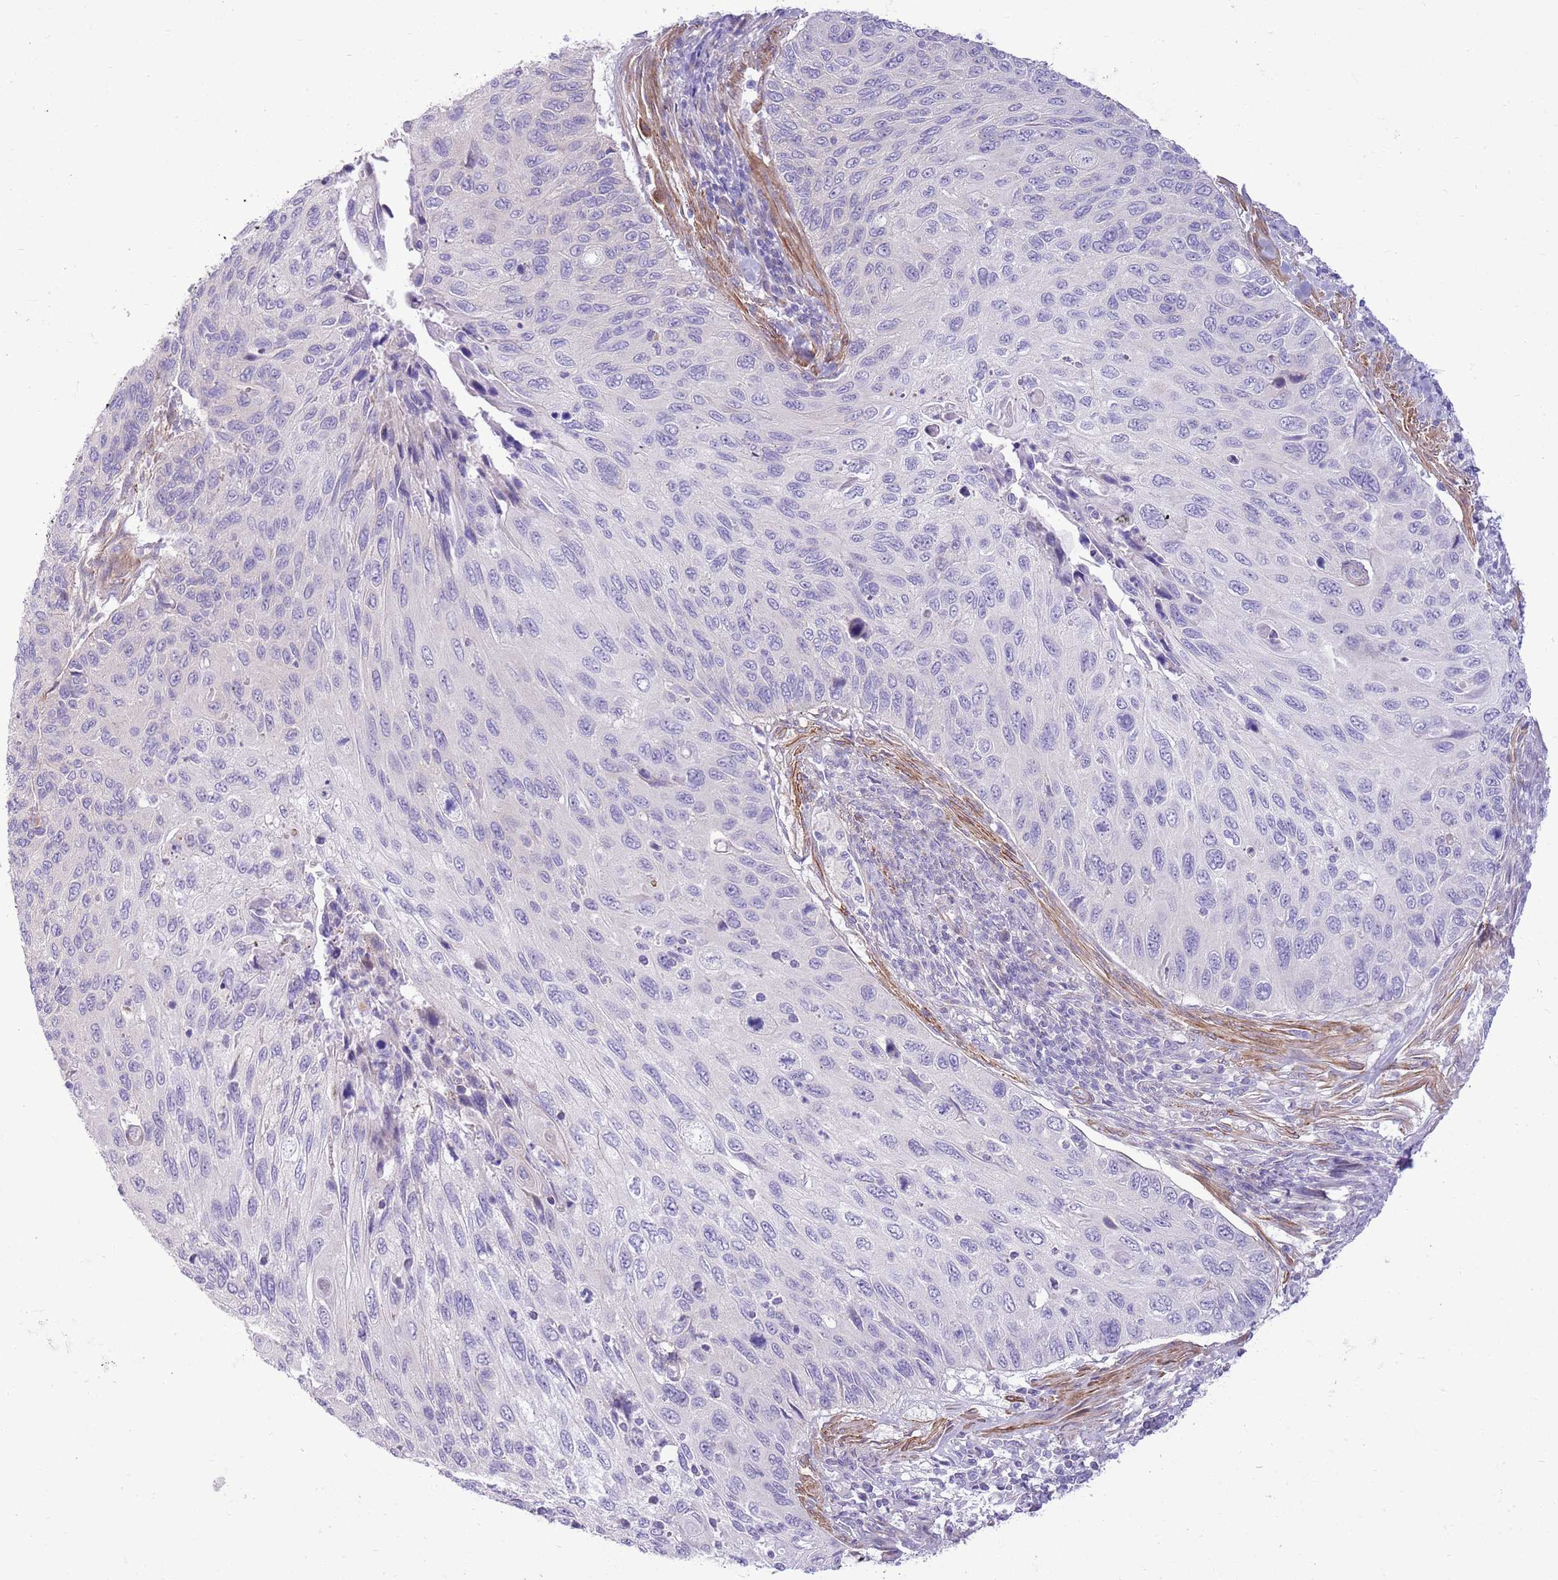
{"staining": {"intensity": "negative", "quantity": "none", "location": "none"}, "tissue": "cervical cancer", "cell_type": "Tumor cells", "image_type": "cancer", "snomed": [{"axis": "morphology", "description": "Squamous cell carcinoma, NOS"}, {"axis": "topography", "description": "Cervix"}], "caption": "Histopathology image shows no significant protein positivity in tumor cells of cervical cancer. (Brightfield microscopy of DAB (3,3'-diaminobenzidine) immunohistochemistry at high magnification).", "gene": "ZC4H2", "patient": {"sex": "female", "age": 70}}